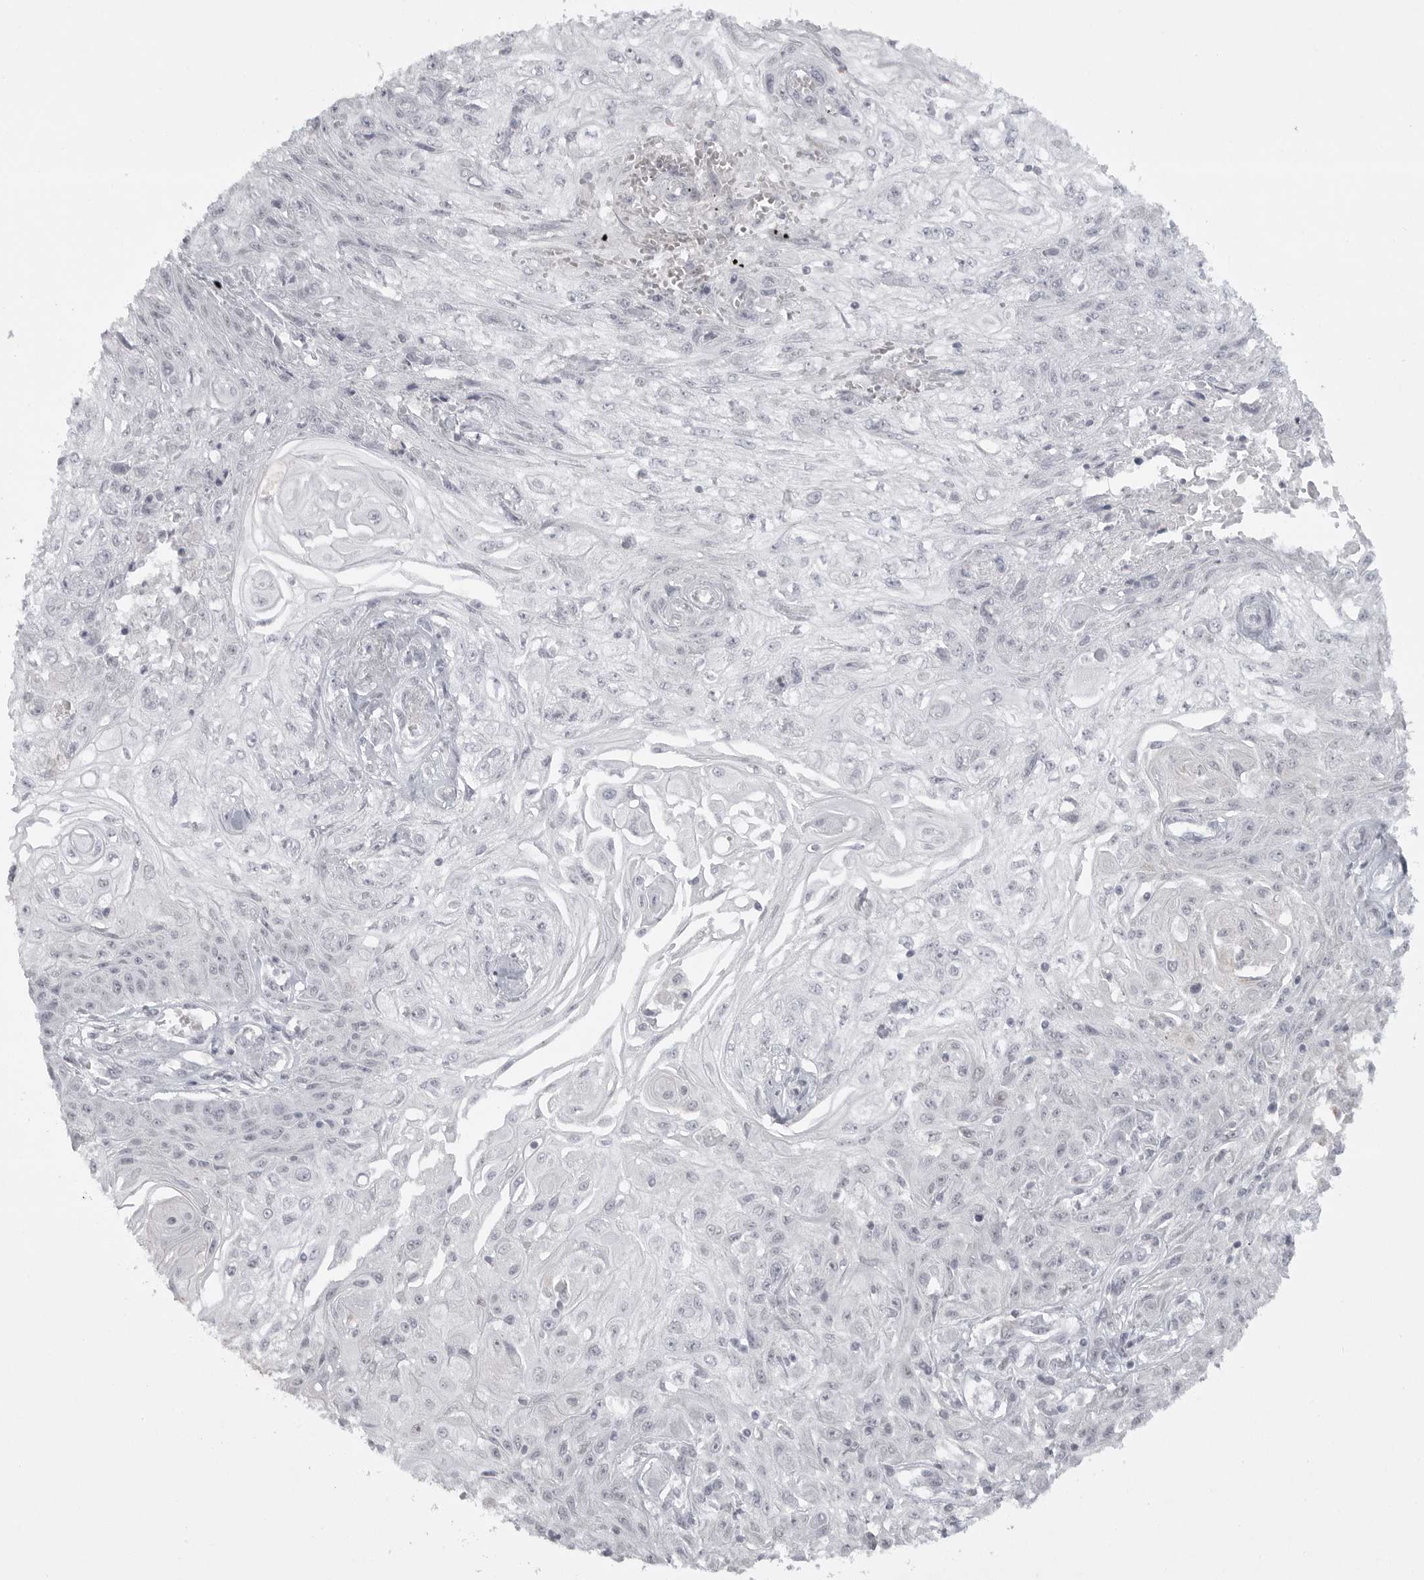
{"staining": {"intensity": "negative", "quantity": "none", "location": "none"}, "tissue": "skin cancer", "cell_type": "Tumor cells", "image_type": "cancer", "snomed": [{"axis": "morphology", "description": "Squamous cell carcinoma, NOS"}, {"axis": "morphology", "description": "Squamous cell carcinoma, metastatic, NOS"}, {"axis": "topography", "description": "Skin"}, {"axis": "topography", "description": "Lymph node"}], "caption": "An image of human skin cancer is negative for staining in tumor cells.", "gene": "TCTN3", "patient": {"sex": "male", "age": 75}}